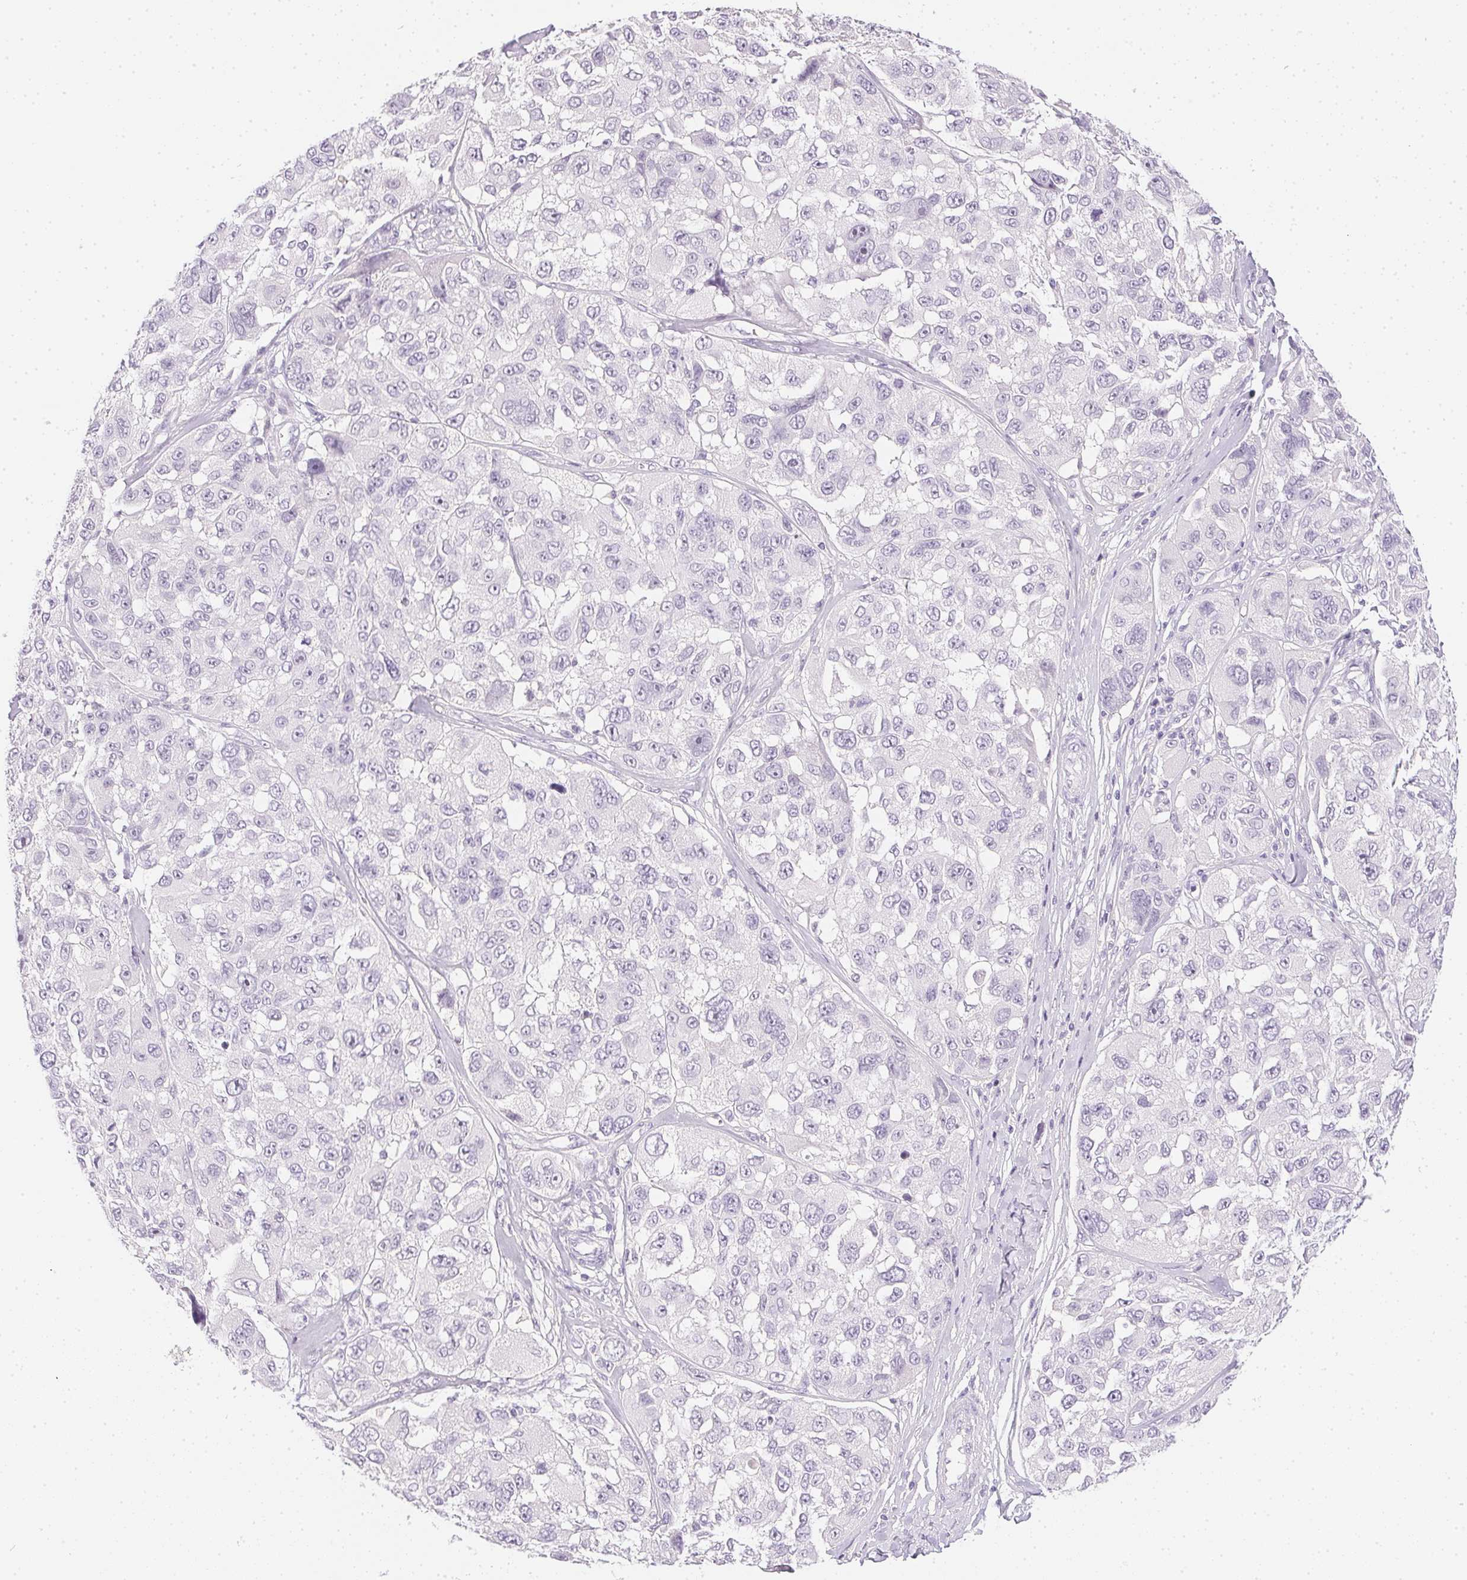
{"staining": {"intensity": "negative", "quantity": "none", "location": "none"}, "tissue": "melanoma", "cell_type": "Tumor cells", "image_type": "cancer", "snomed": [{"axis": "morphology", "description": "Malignant melanoma, NOS"}, {"axis": "topography", "description": "Skin"}], "caption": "The photomicrograph demonstrates no significant staining in tumor cells of malignant melanoma.", "gene": "PPY", "patient": {"sex": "female", "age": 66}}